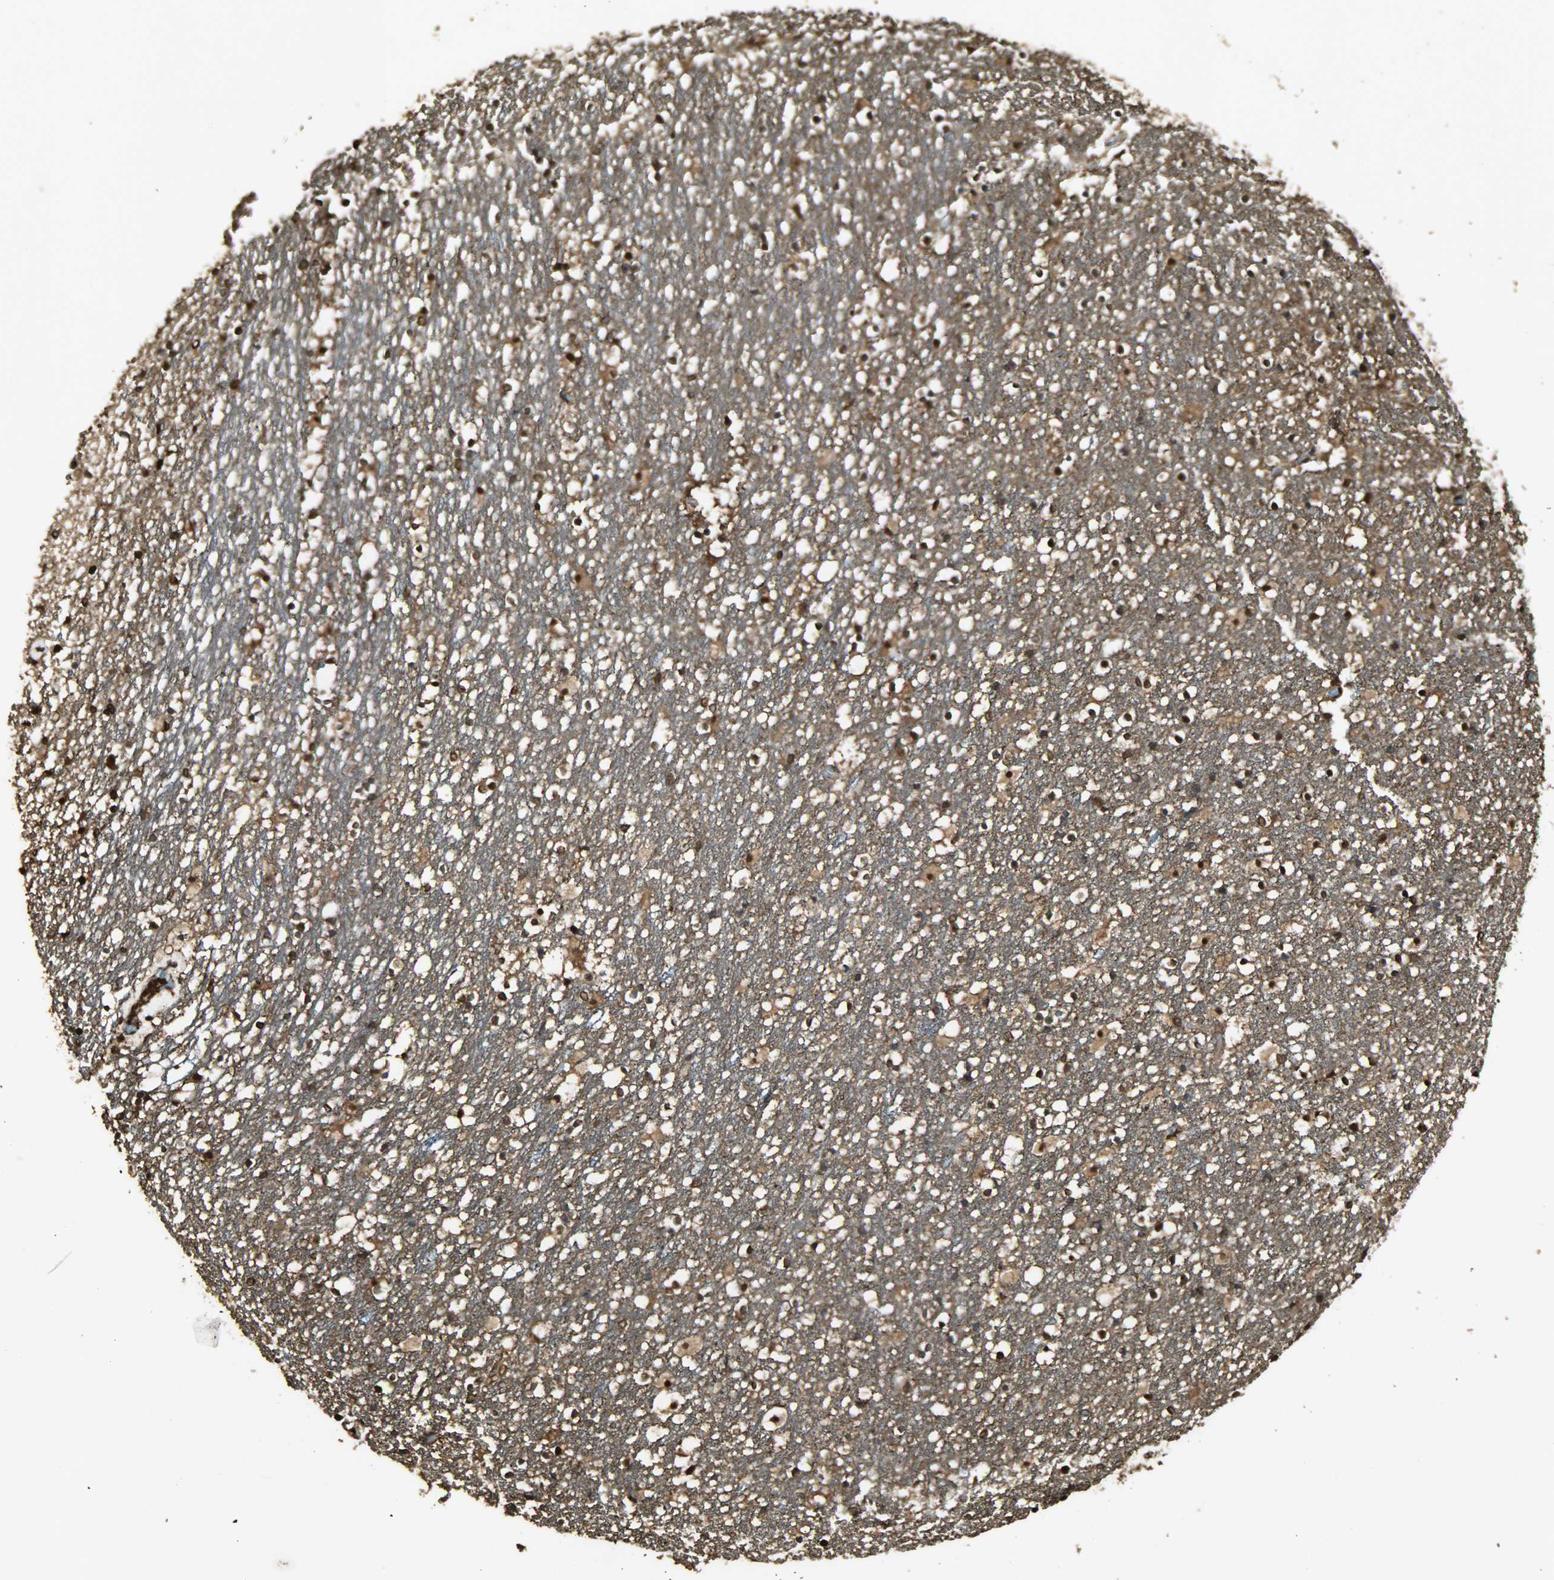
{"staining": {"intensity": "strong", "quantity": ">75%", "location": "cytoplasmic/membranous,nuclear"}, "tissue": "caudate", "cell_type": "Glial cells", "image_type": "normal", "snomed": [{"axis": "morphology", "description": "Normal tissue, NOS"}, {"axis": "topography", "description": "Lateral ventricle wall"}], "caption": "Caudate was stained to show a protein in brown. There is high levels of strong cytoplasmic/membranous,nuclear expression in about >75% of glial cells. (Brightfield microscopy of DAB IHC at high magnification).", "gene": "YWHAZ", "patient": {"sex": "male", "age": 45}}